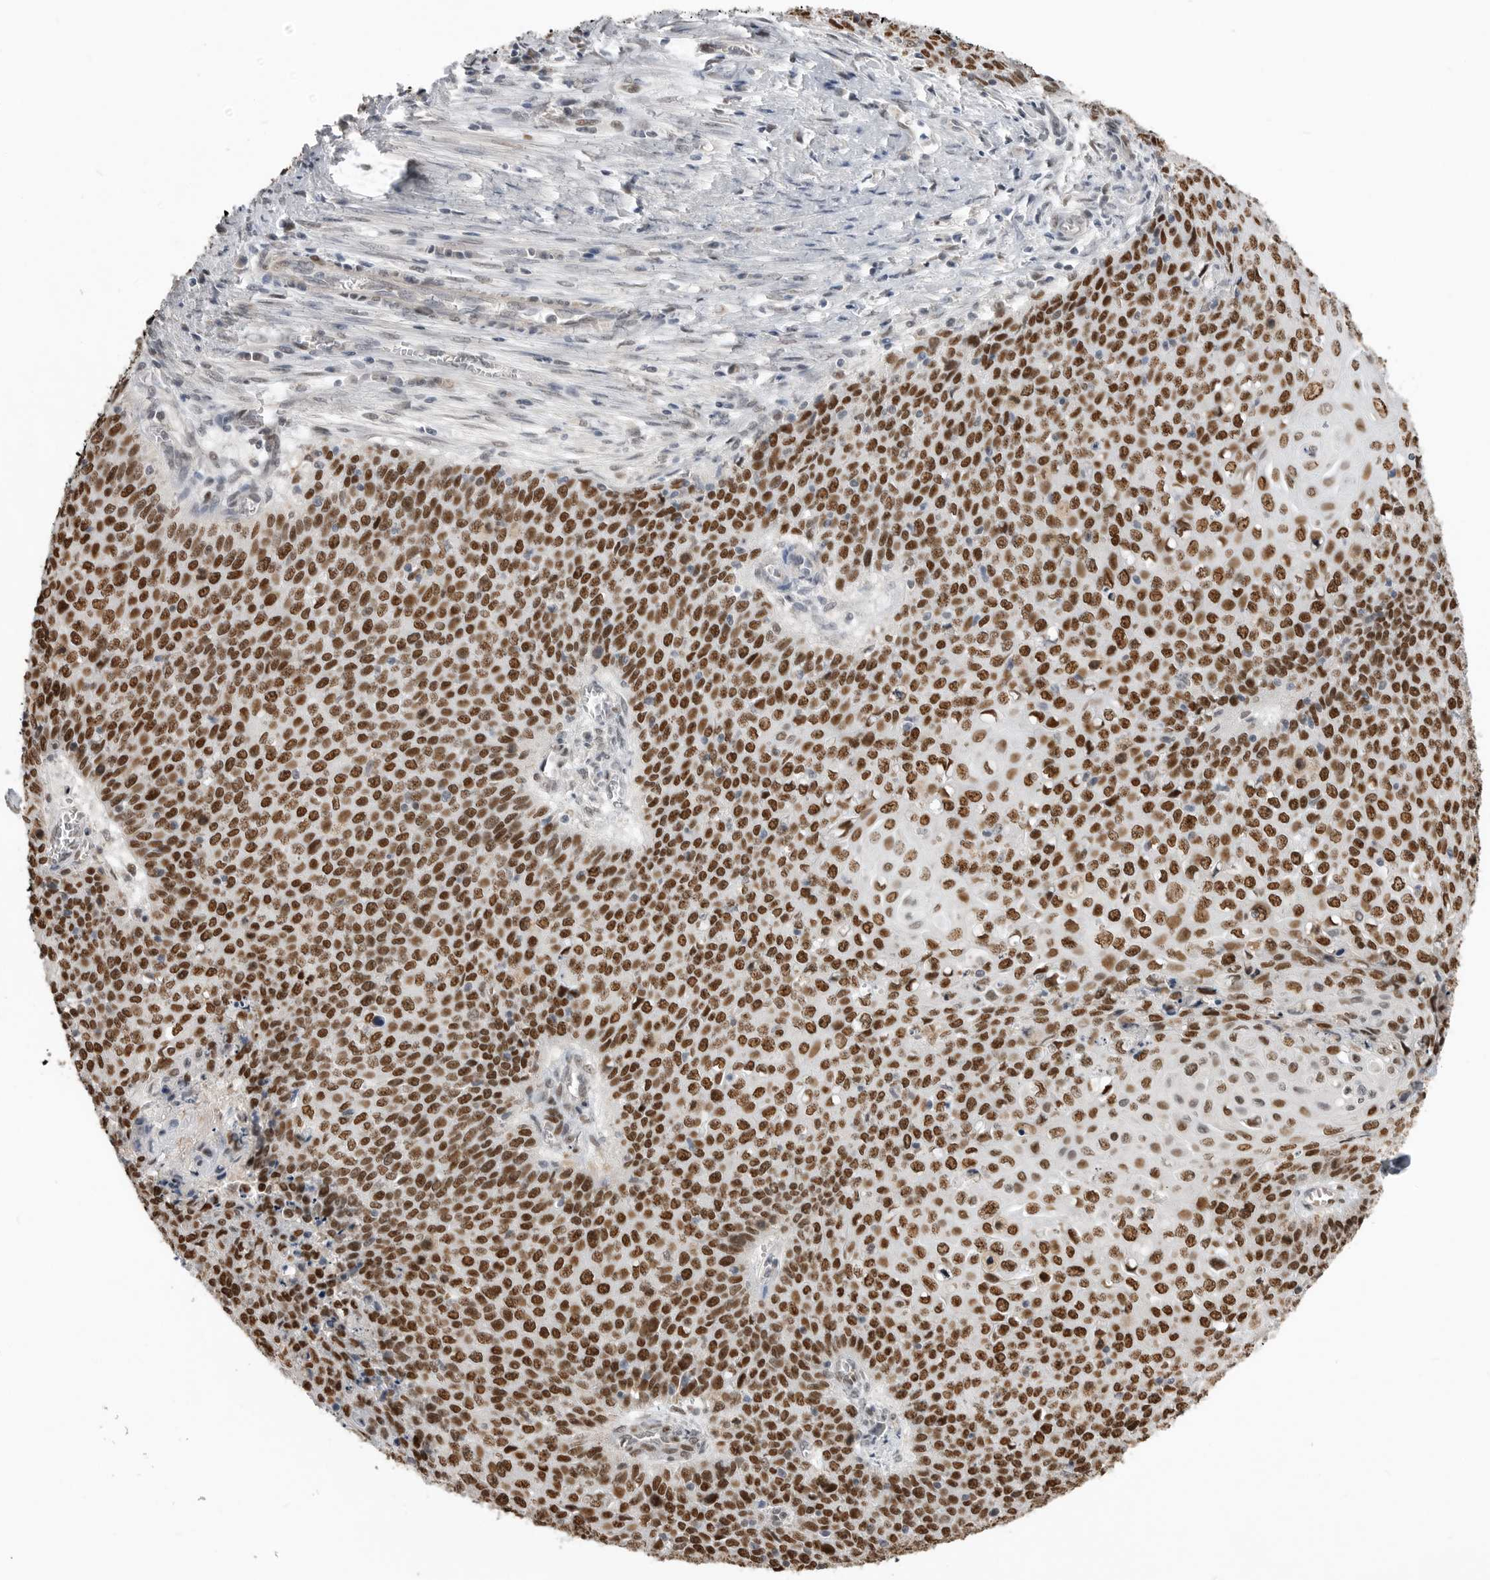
{"staining": {"intensity": "strong", "quantity": ">75%", "location": "nuclear"}, "tissue": "cervical cancer", "cell_type": "Tumor cells", "image_type": "cancer", "snomed": [{"axis": "morphology", "description": "Squamous cell carcinoma, NOS"}, {"axis": "topography", "description": "Cervix"}], "caption": "High-magnification brightfield microscopy of cervical cancer stained with DAB (brown) and counterstained with hematoxylin (blue). tumor cells exhibit strong nuclear positivity is seen in approximately>75% of cells.", "gene": "SMARCC1", "patient": {"sex": "female", "age": 39}}